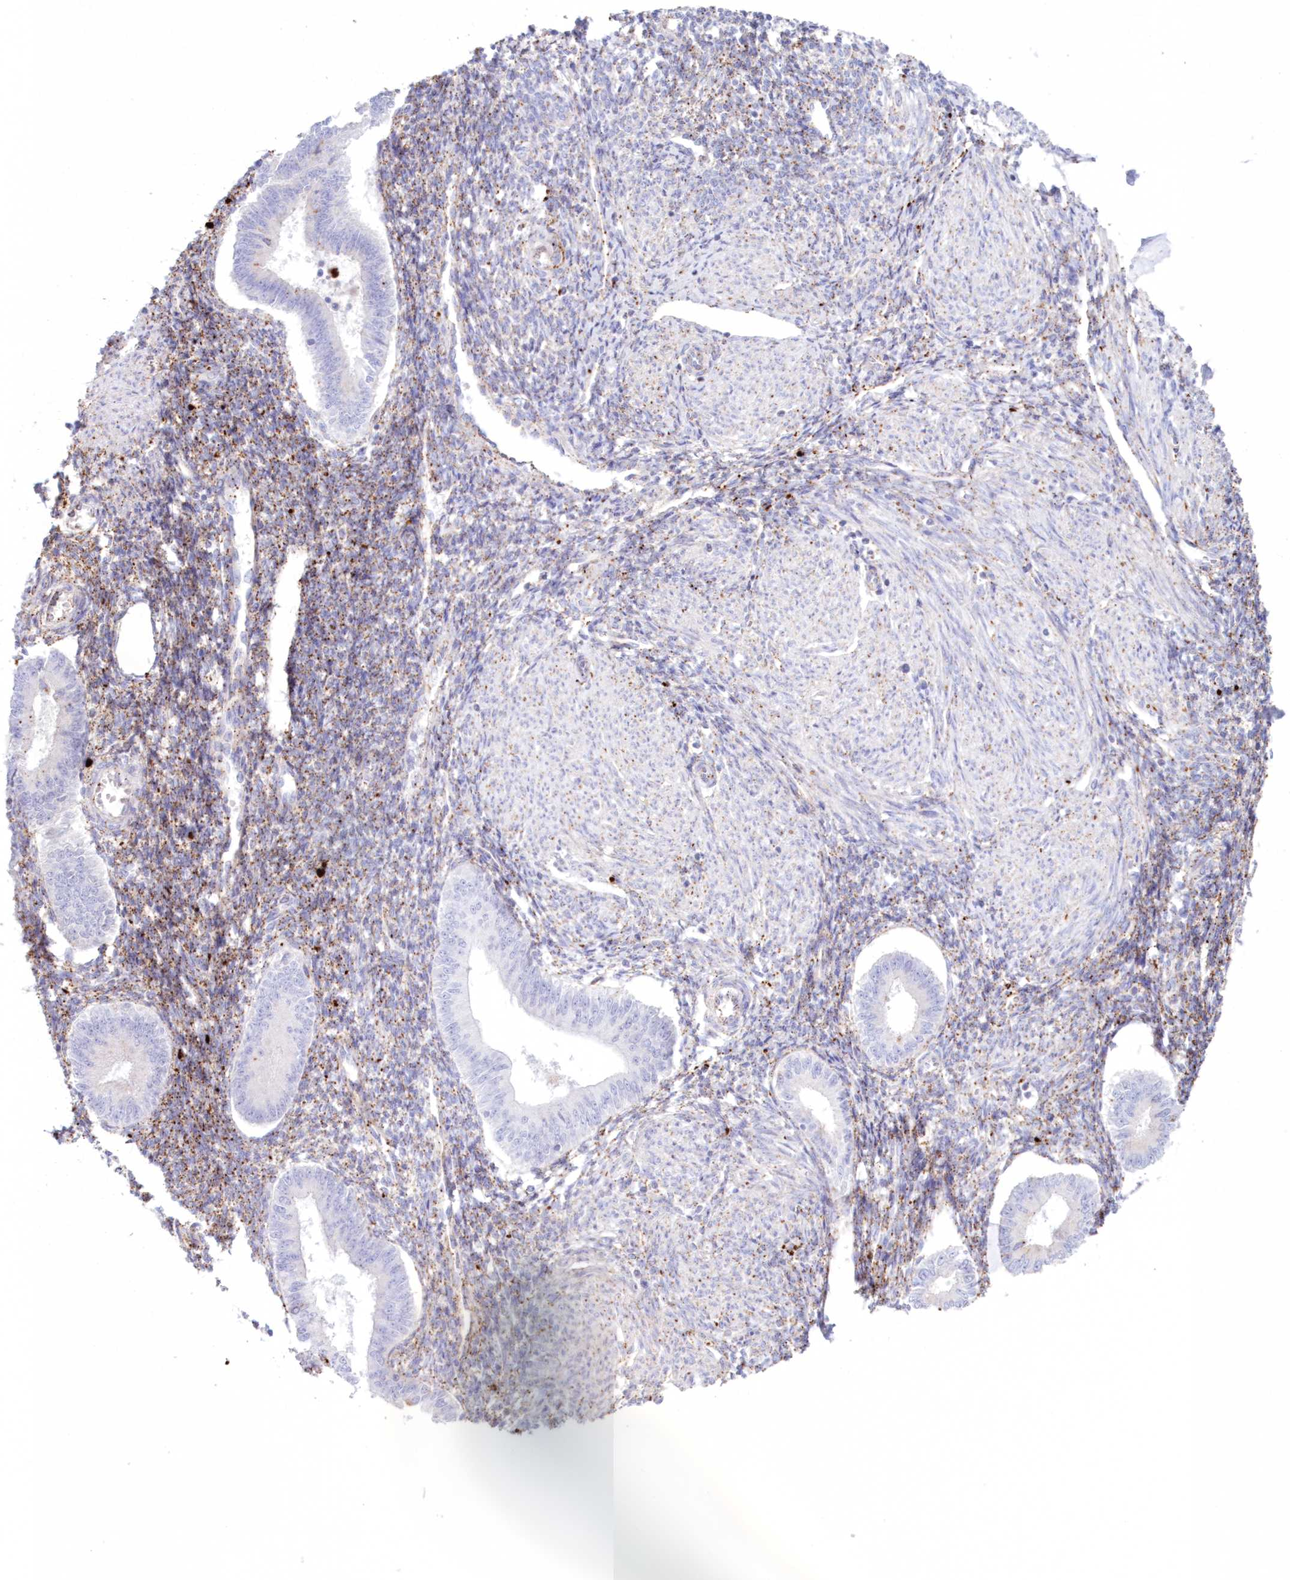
{"staining": {"intensity": "moderate", "quantity": "25%-75%", "location": "cytoplasmic/membranous"}, "tissue": "endometrium", "cell_type": "Cells in endometrial stroma", "image_type": "normal", "snomed": [{"axis": "morphology", "description": "Normal tissue, NOS"}, {"axis": "topography", "description": "Uterus"}, {"axis": "topography", "description": "Endometrium"}], "caption": "Endometrium stained with DAB (3,3'-diaminobenzidine) immunohistochemistry (IHC) exhibits medium levels of moderate cytoplasmic/membranous positivity in about 25%-75% of cells in endometrial stroma. The staining is performed using DAB brown chromogen to label protein expression. The nuclei are counter-stained blue using hematoxylin.", "gene": "TPP1", "patient": {"sex": "female", "age": 48}}